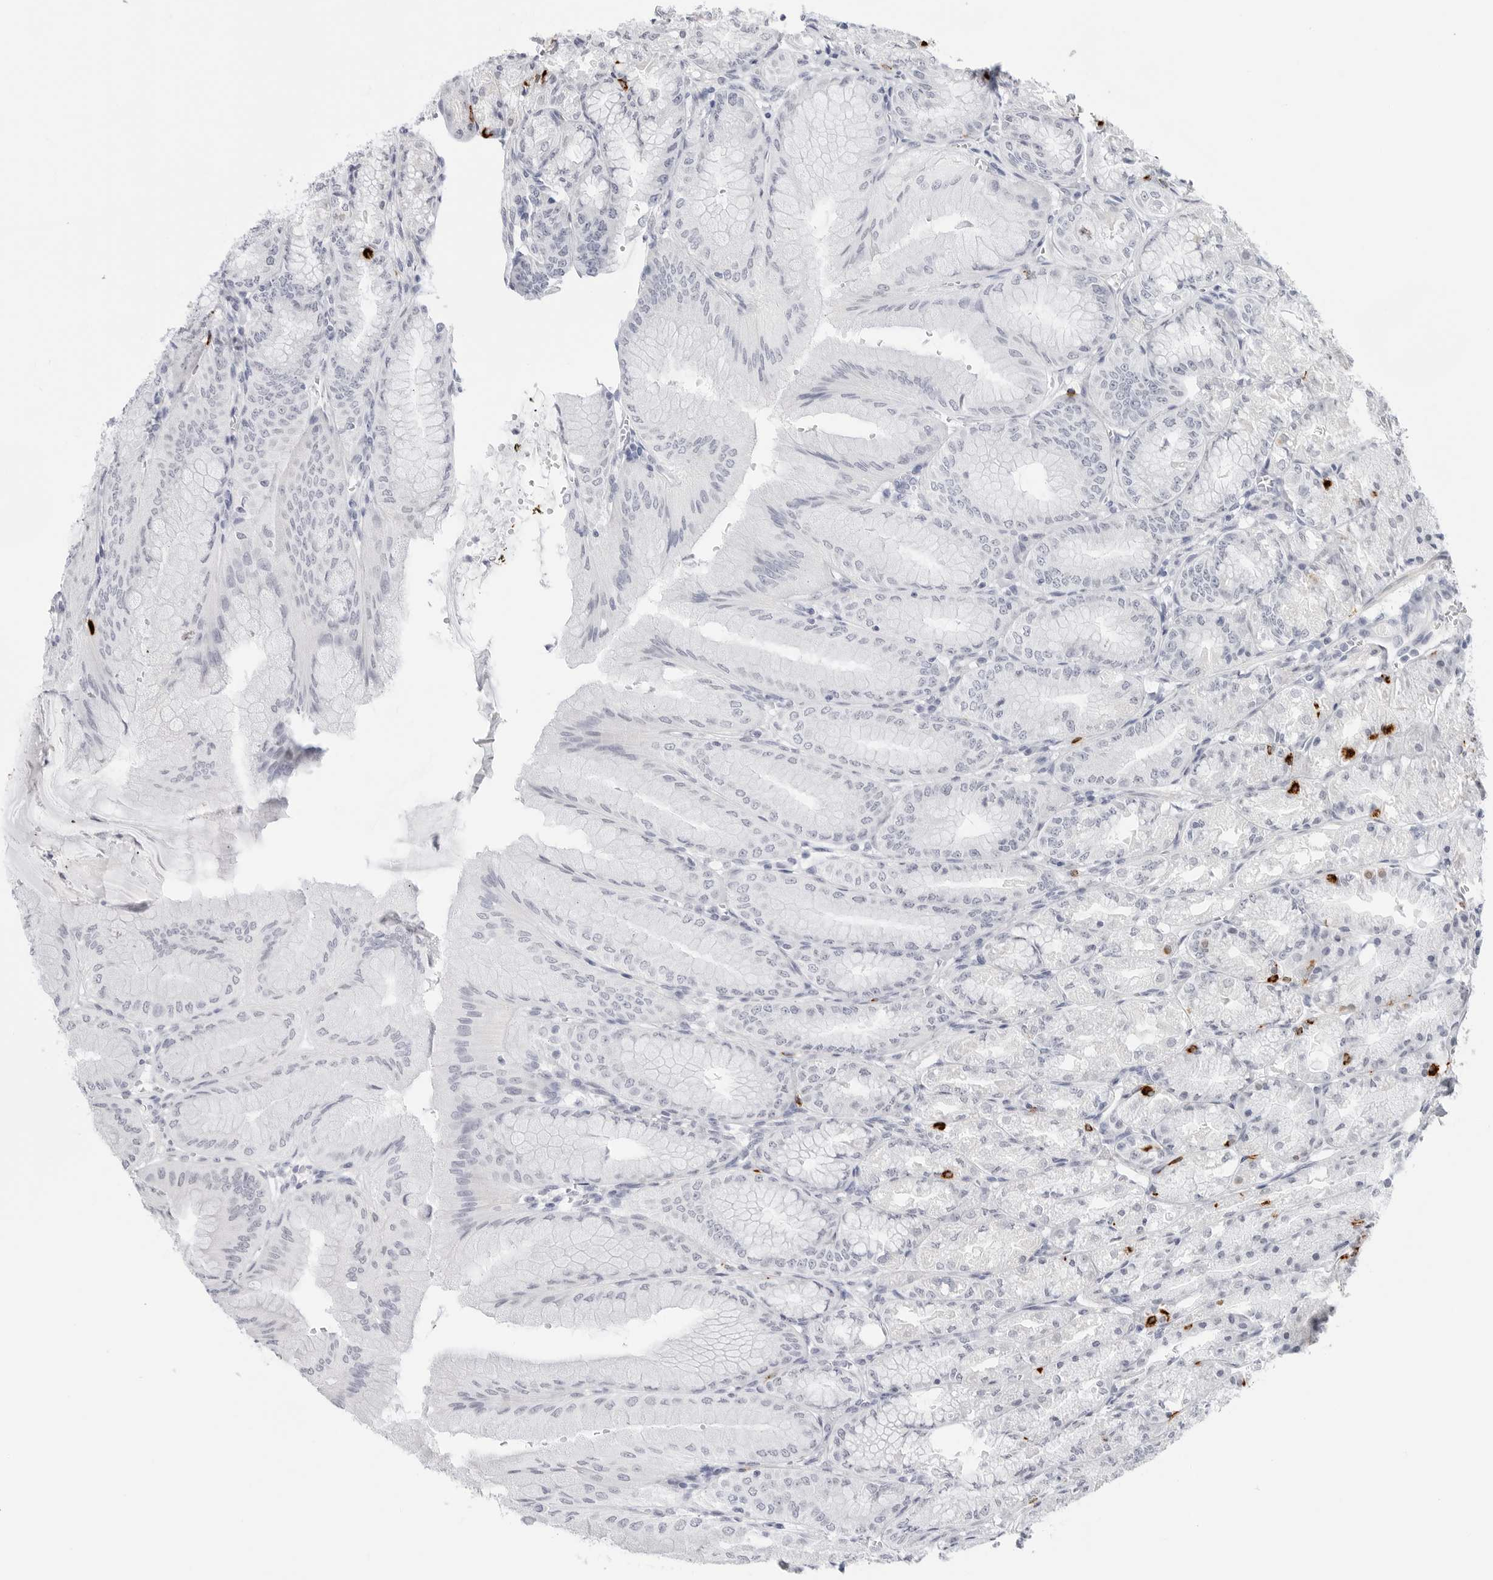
{"staining": {"intensity": "strong", "quantity": "<25%", "location": "cytoplasmic/membranous"}, "tissue": "stomach", "cell_type": "Glandular cells", "image_type": "normal", "snomed": [{"axis": "morphology", "description": "Normal tissue, NOS"}, {"axis": "topography", "description": "Stomach, lower"}], "caption": "Glandular cells display medium levels of strong cytoplasmic/membranous staining in about <25% of cells in benign human stomach.", "gene": "HSPB7", "patient": {"sex": "male", "age": 71}}